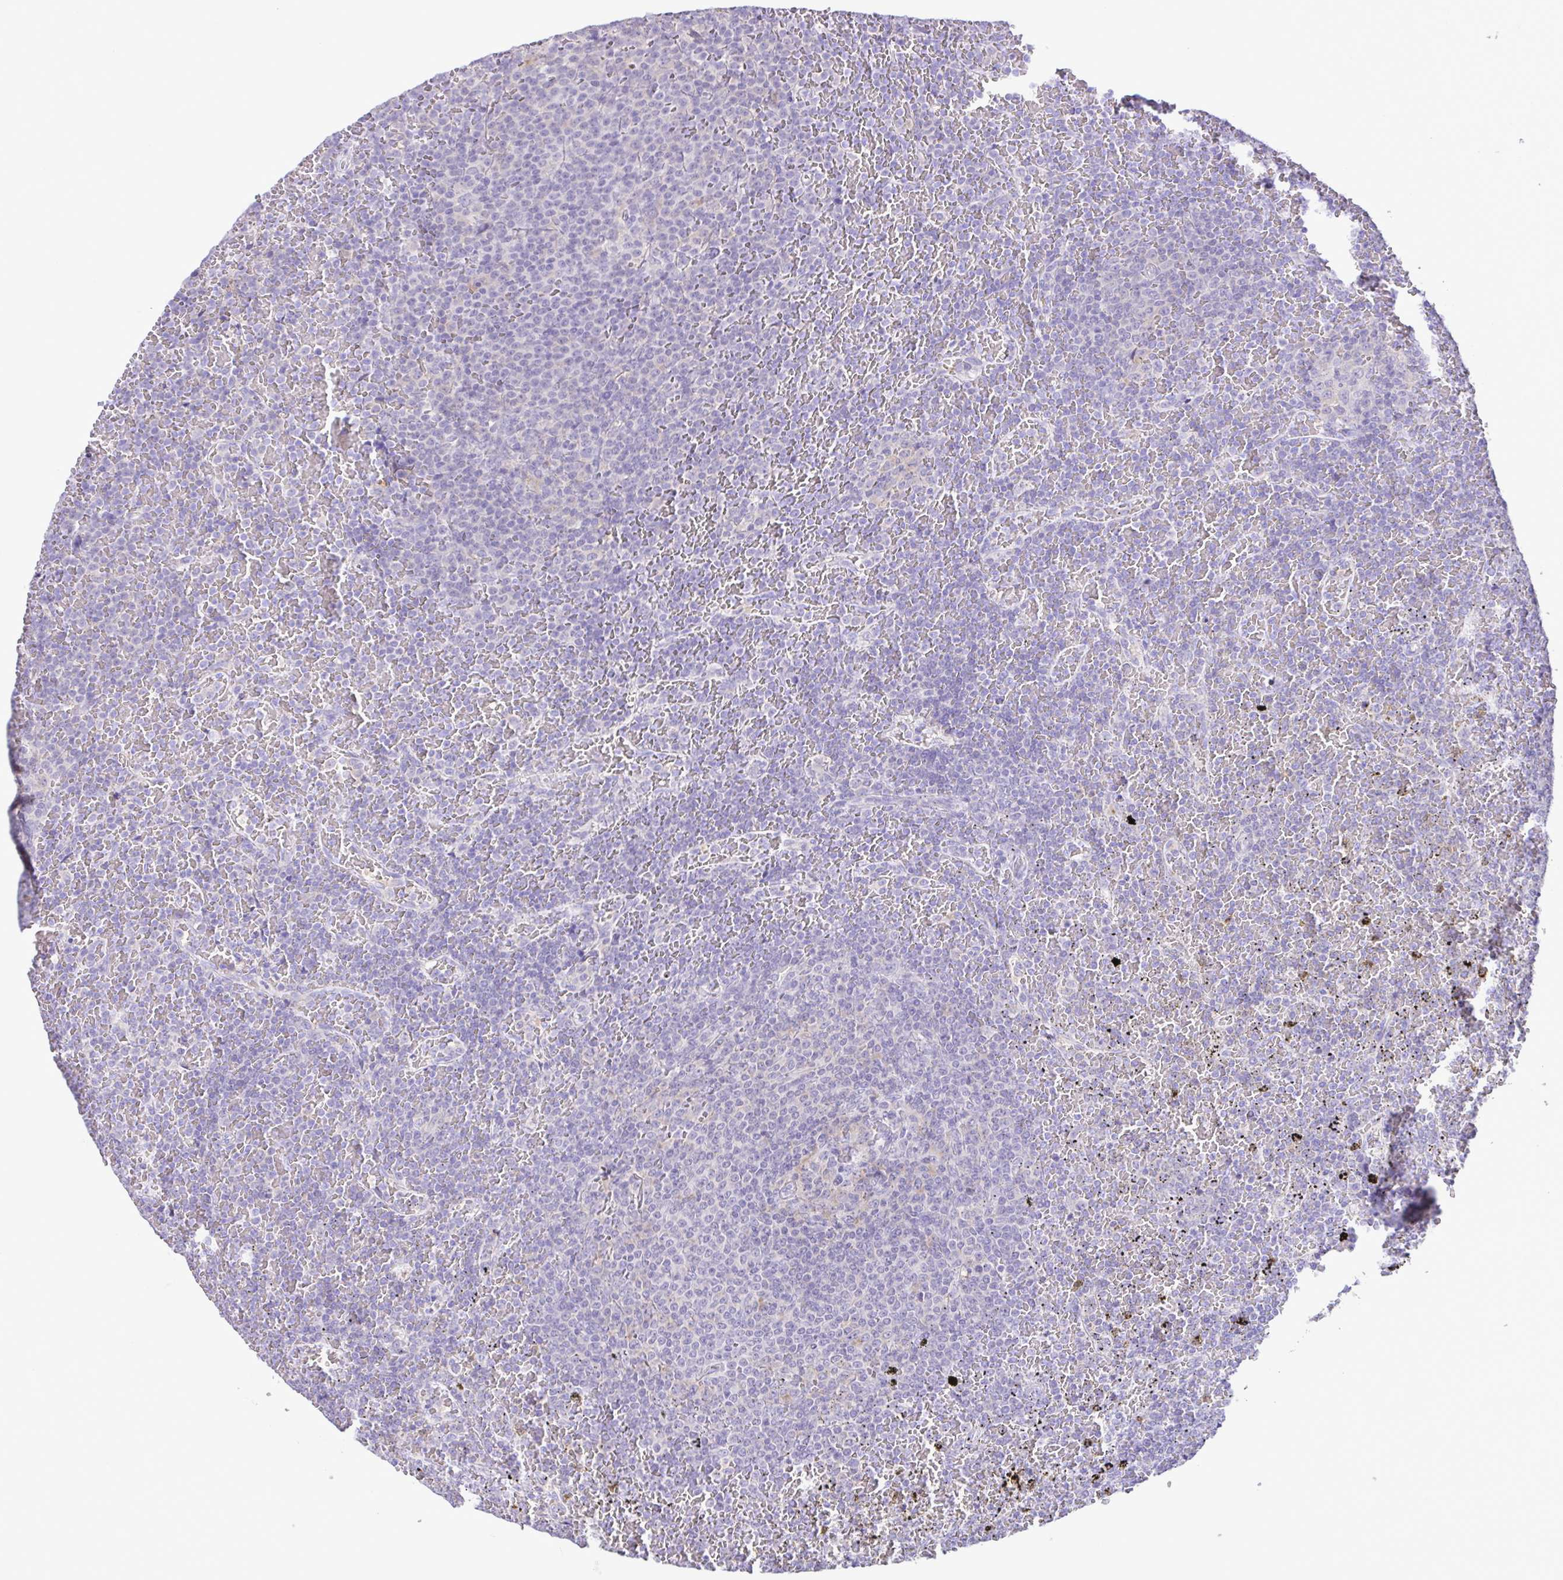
{"staining": {"intensity": "negative", "quantity": "none", "location": "none"}, "tissue": "lymphoma", "cell_type": "Tumor cells", "image_type": "cancer", "snomed": [{"axis": "morphology", "description": "Malignant lymphoma, non-Hodgkin's type, Low grade"}, {"axis": "topography", "description": "Spleen"}], "caption": "Immunohistochemical staining of lymphoma demonstrates no significant expression in tumor cells.", "gene": "CYP17A1", "patient": {"sex": "female", "age": 77}}